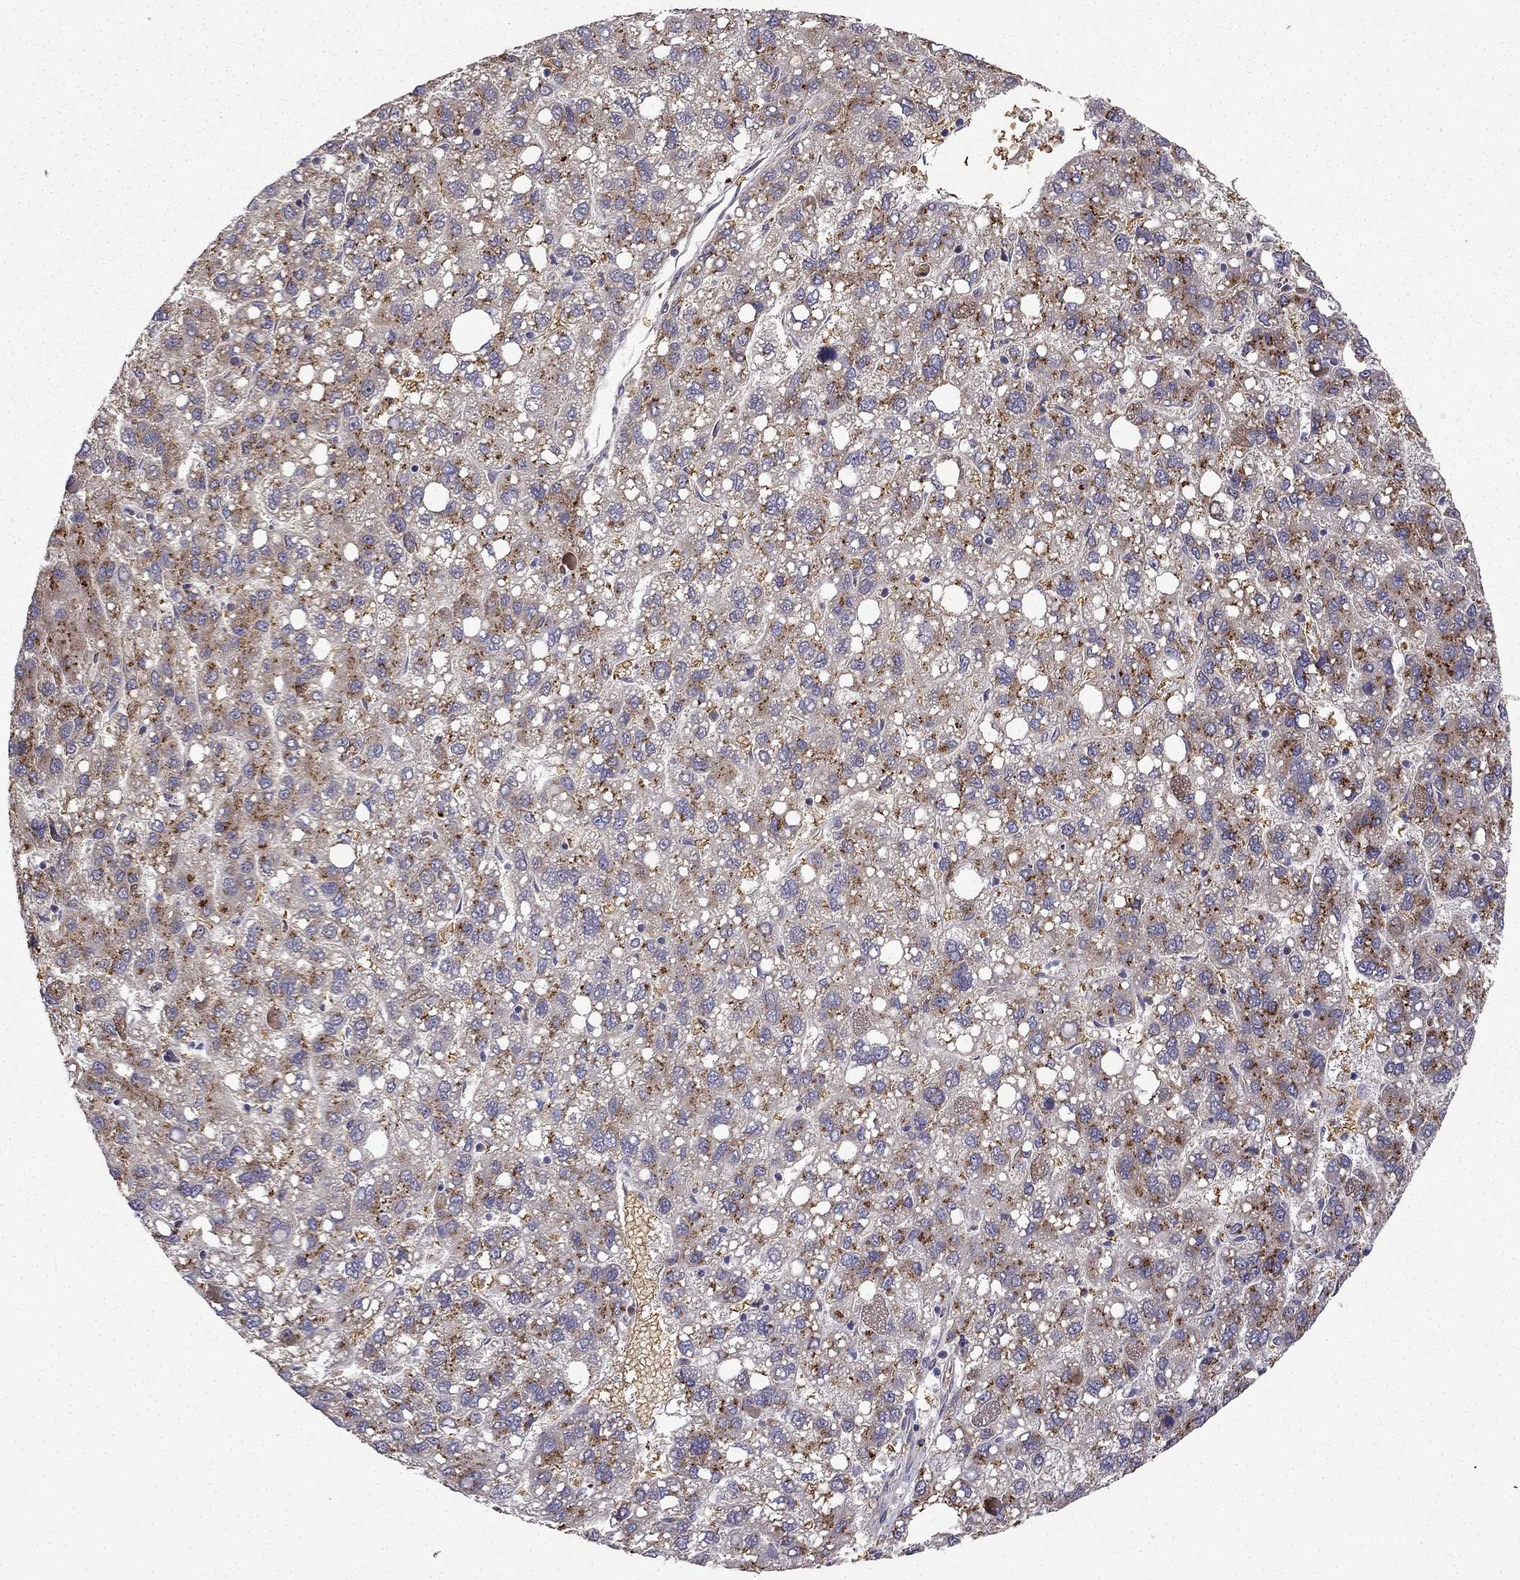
{"staining": {"intensity": "strong", "quantity": "25%-75%", "location": "cytoplasmic/membranous"}, "tissue": "liver cancer", "cell_type": "Tumor cells", "image_type": "cancer", "snomed": [{"axis": "morphology", "description": "Carcinoma, Hepatocellular, NOS"}, {"axis": "topography", "description": "Liver"}], "caption": "Liver hepatocellular carcinoma tissue reveals strong cytoplasmic/membranous positivity in approximately 25%-75% of tumor cells, visualized by immunohistochemistry.", "gene": "B4GALT7", "patient": {"sex": "female", "age": 82}}